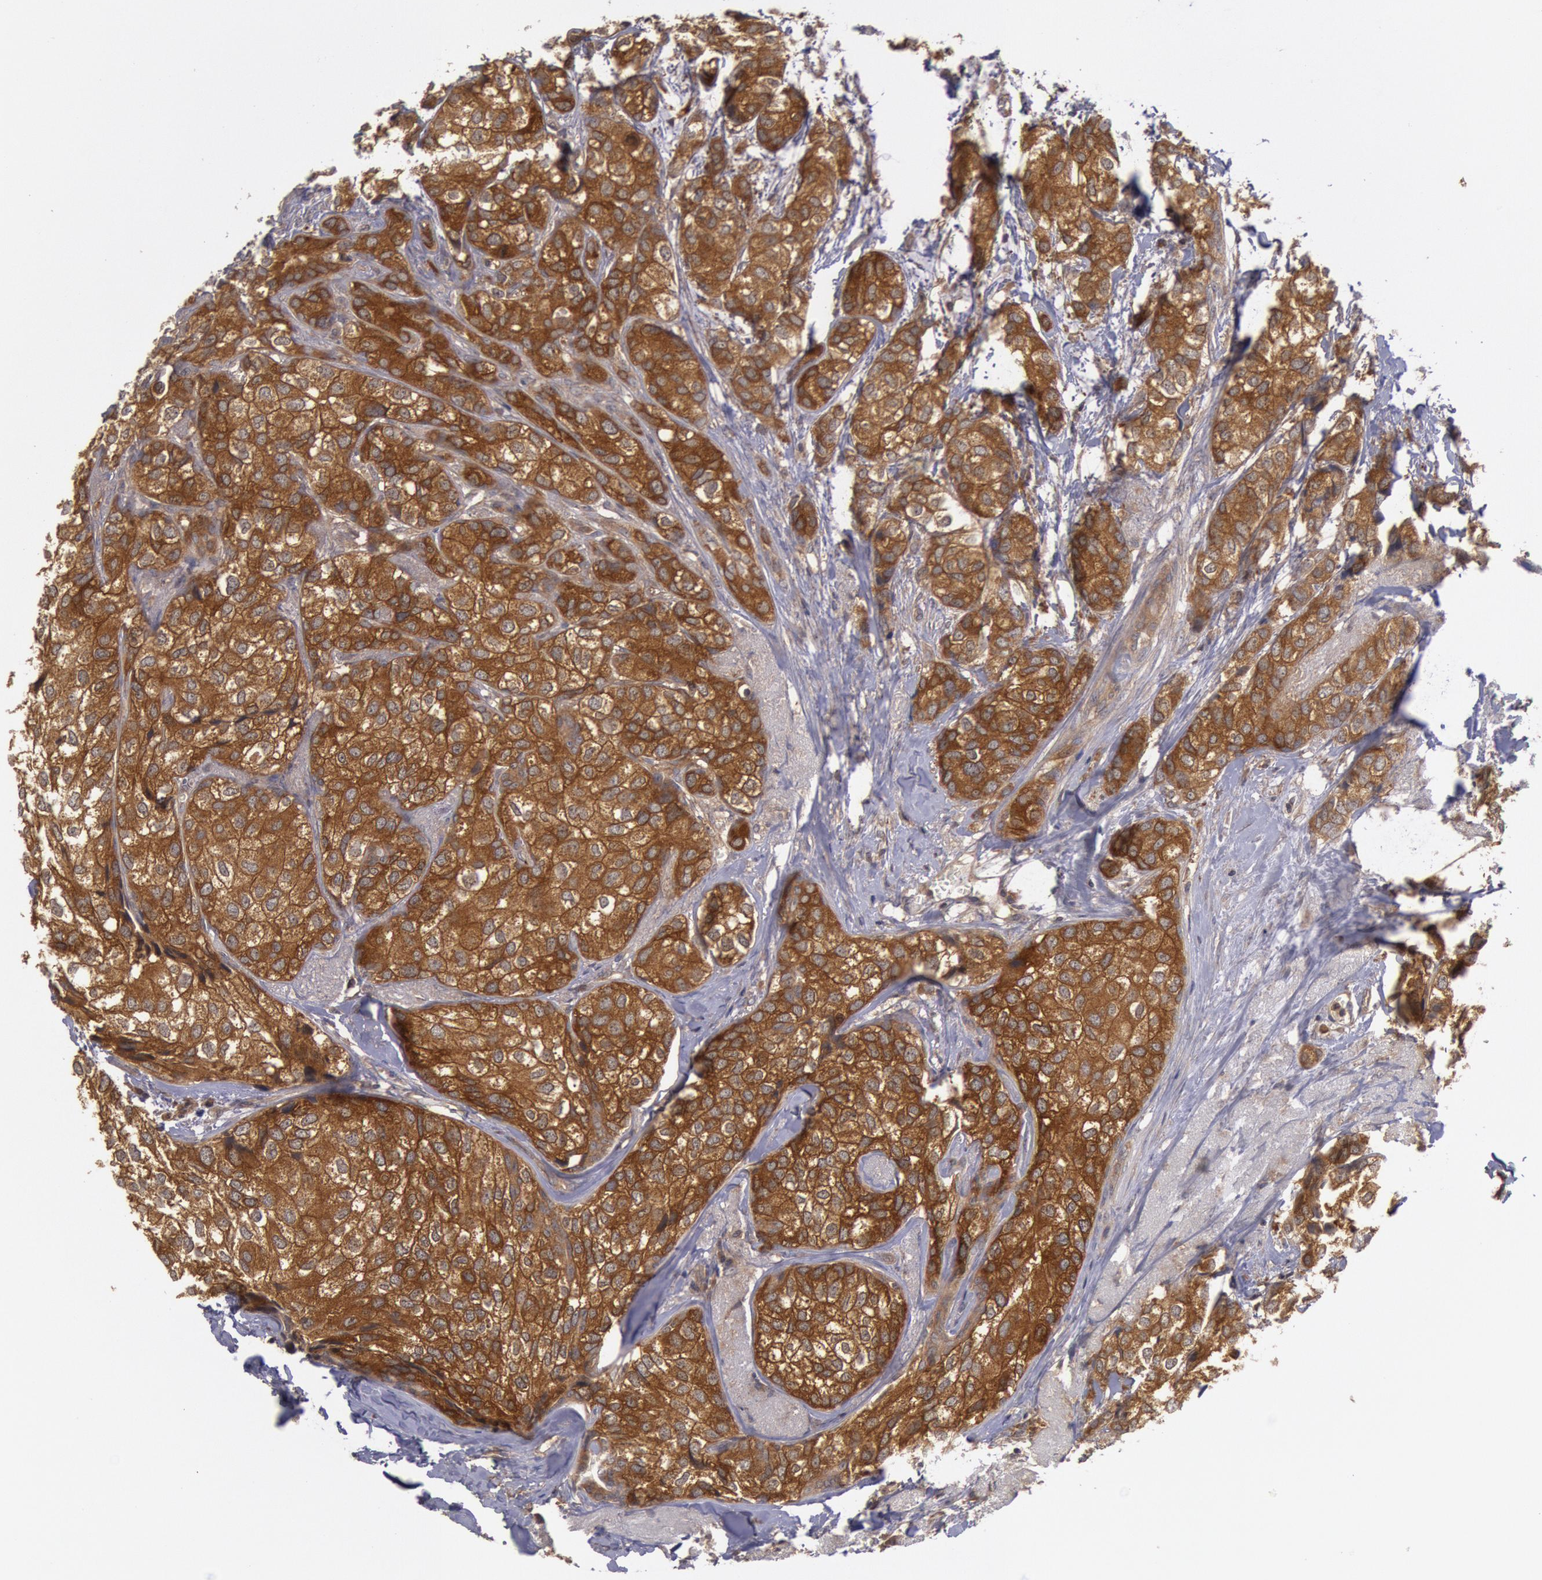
{"staining": {"intensity": "strong", "quantity": ">75%", "location": "cytoplasmic/membranous"}, "tissue": "breast cancer", "cell_type": "Tumor cells", "image_type": "cancer", "snomed": [{"axis": "morphology", "description": "Duct carcinoma"}, {"axis": "topography", "description": "Breast"}], "caption": "This is a micrograph of IHC staining of breast cancer, which shows strong expression in the cytoplasmic/membranous of tumor cells.", "gene": "BRAF", "patient": {"sex": "female", "age": 68}}